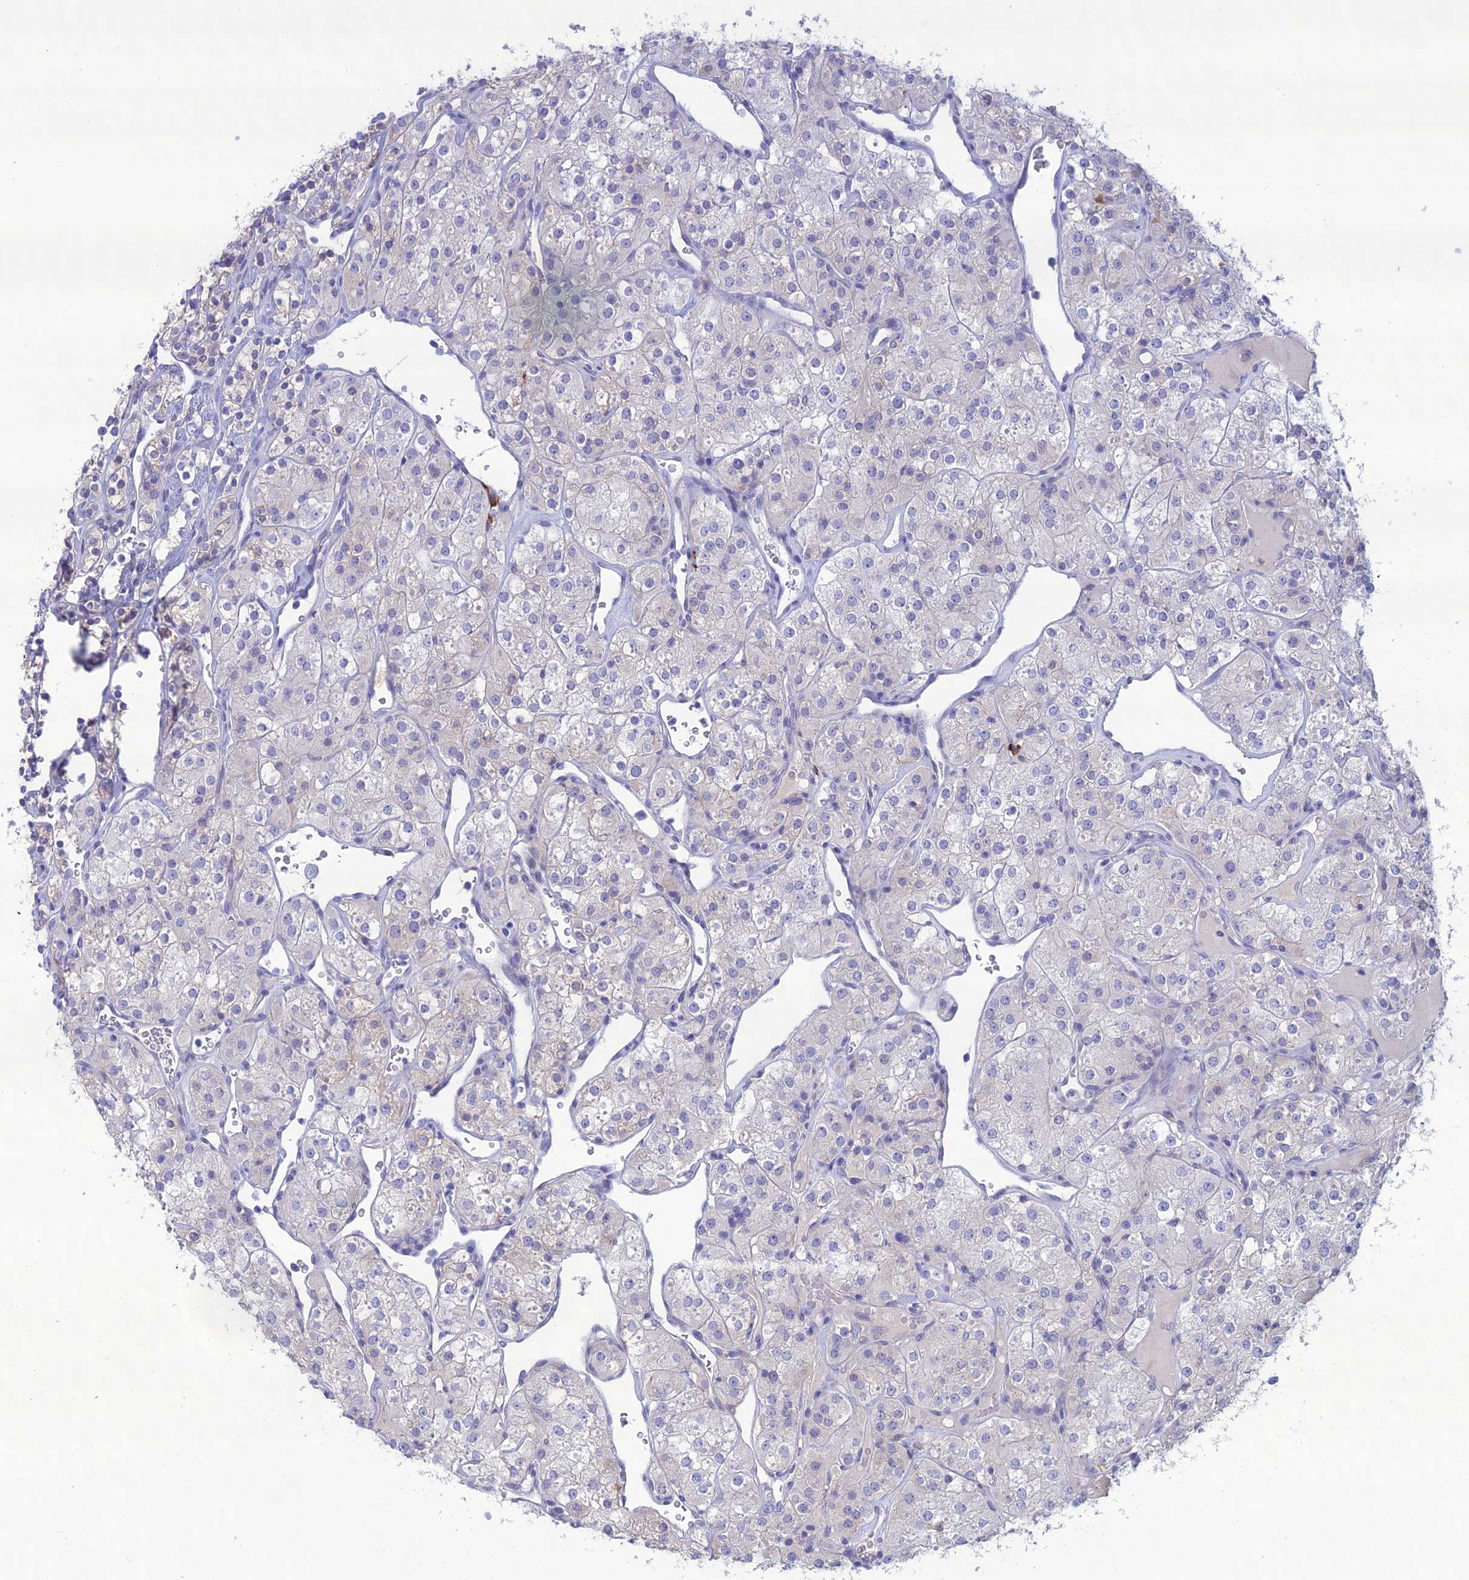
{"staining": {"intensity": "negative", "quantity": "none", "location": "none"}, "tissue": "renal cancer", "cell_type": "Tumor cells", "image_type": "cancer", "snomed": [{"axis": "morphology", "description": "Adenocarcinoma, NOS"}, {"axis": "topography", "description": "Kidney"}], "caption": "Immunohistochemistry of human adenocarcinoma (renal) demonstrates no expression in tumor cells. (DAB immunohistochemistry visualized using brightfield microscopy, high magnification).", "gene": "CRB2", "patient": {"sex": "male", "age": 77}}